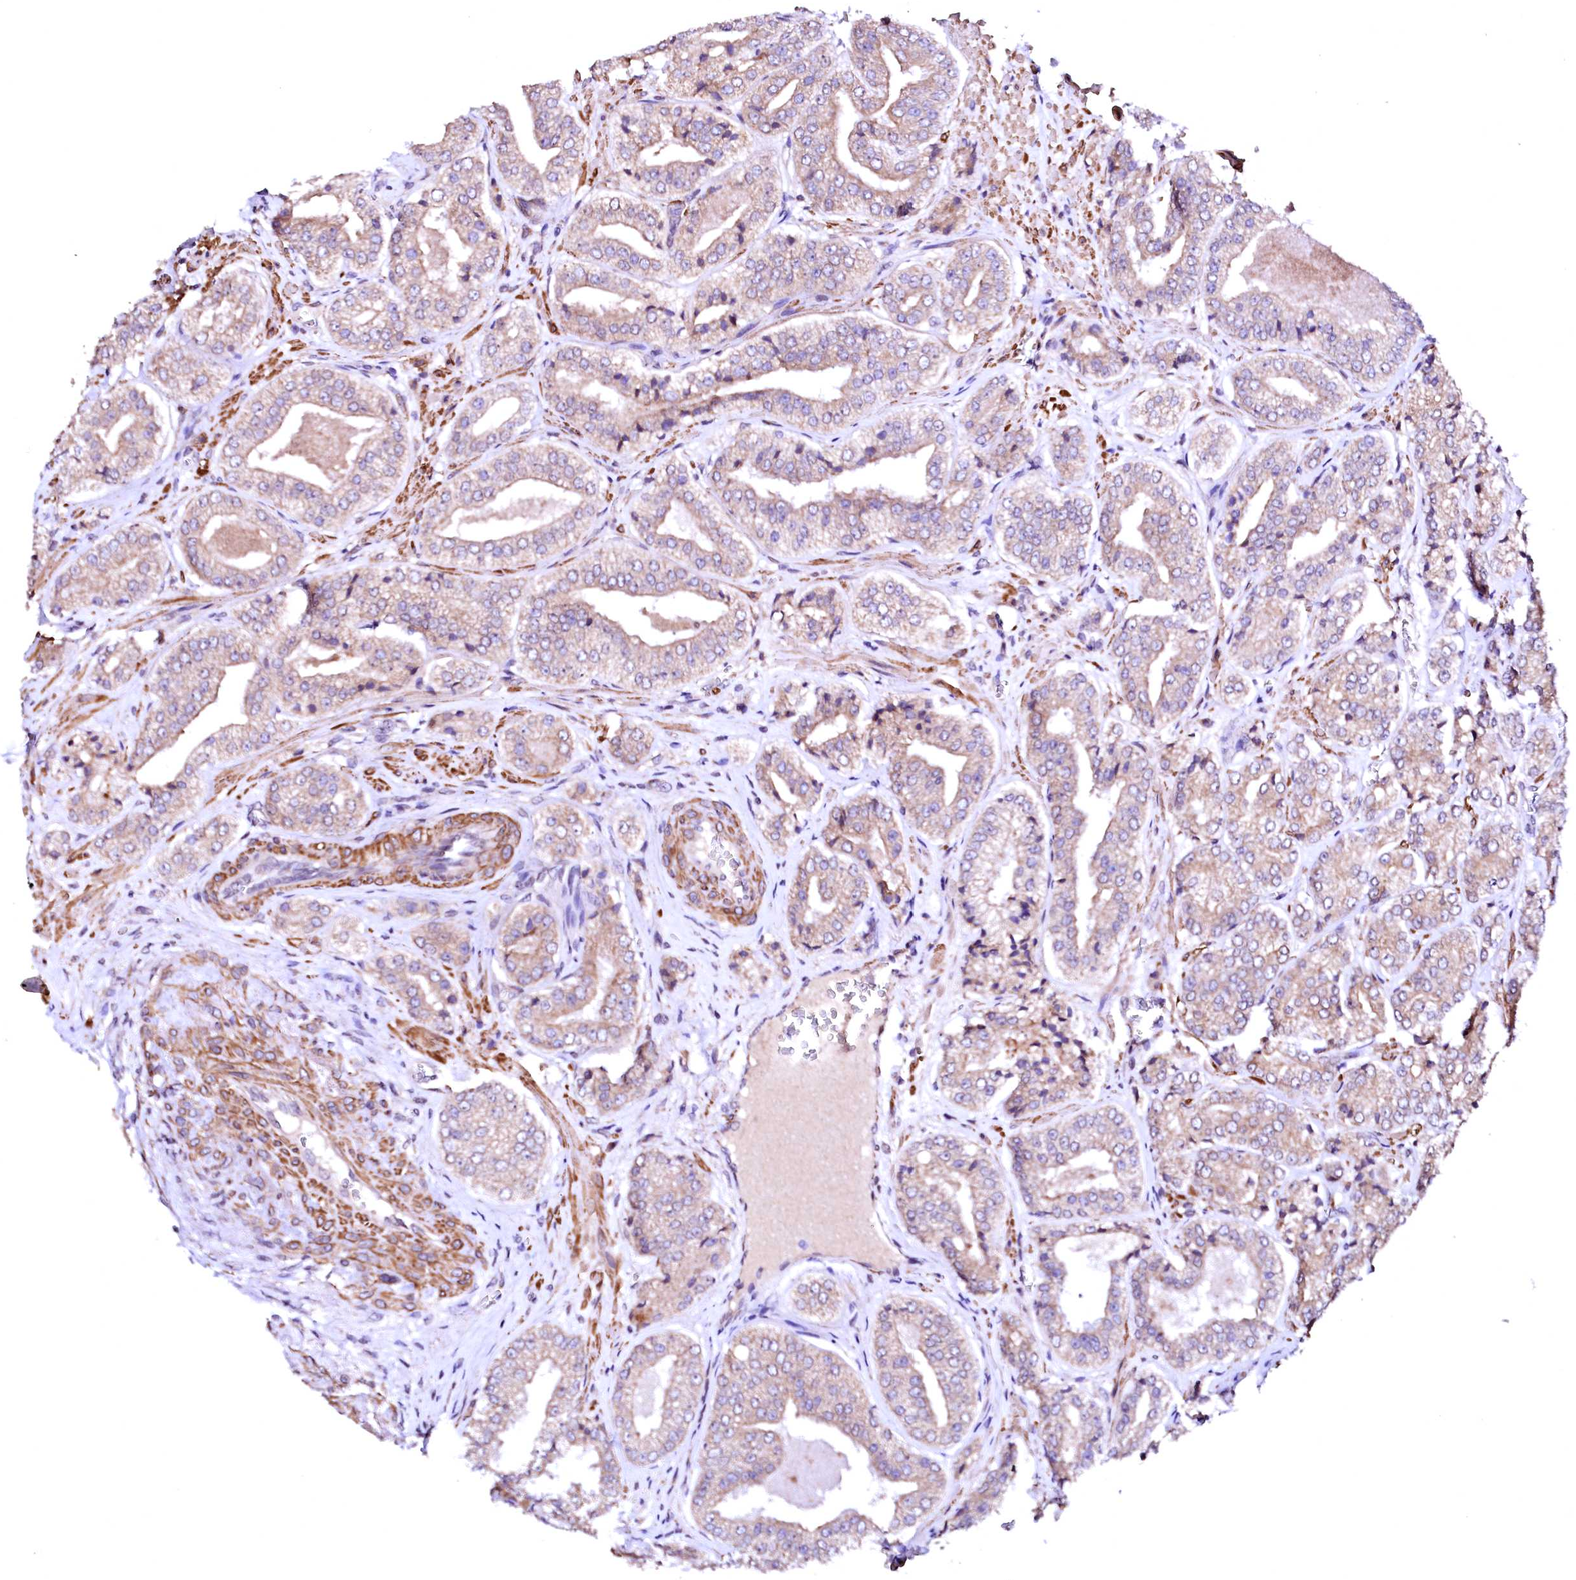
{"staining": {"intensity": "weak", "quantity": "25%-75%", "location": "cytoplasmic/membranous"}, "tissue": "prostate cancer", "cell_type": "Tumor cells", "image_type": "cancer", "snomed": [{"axis": "morphology", "description": "Adenocarcinoma, High grade"}, {"axis": "topography", "description": "Prostate"}], "caption": "High-grade adenocarcinoma (prostate) stained for a protein displays weak cytoplasmic/membranous positivity in tumor cells.", "gene": "GPR176", "patient": {"sex": "male", "age": 71}}